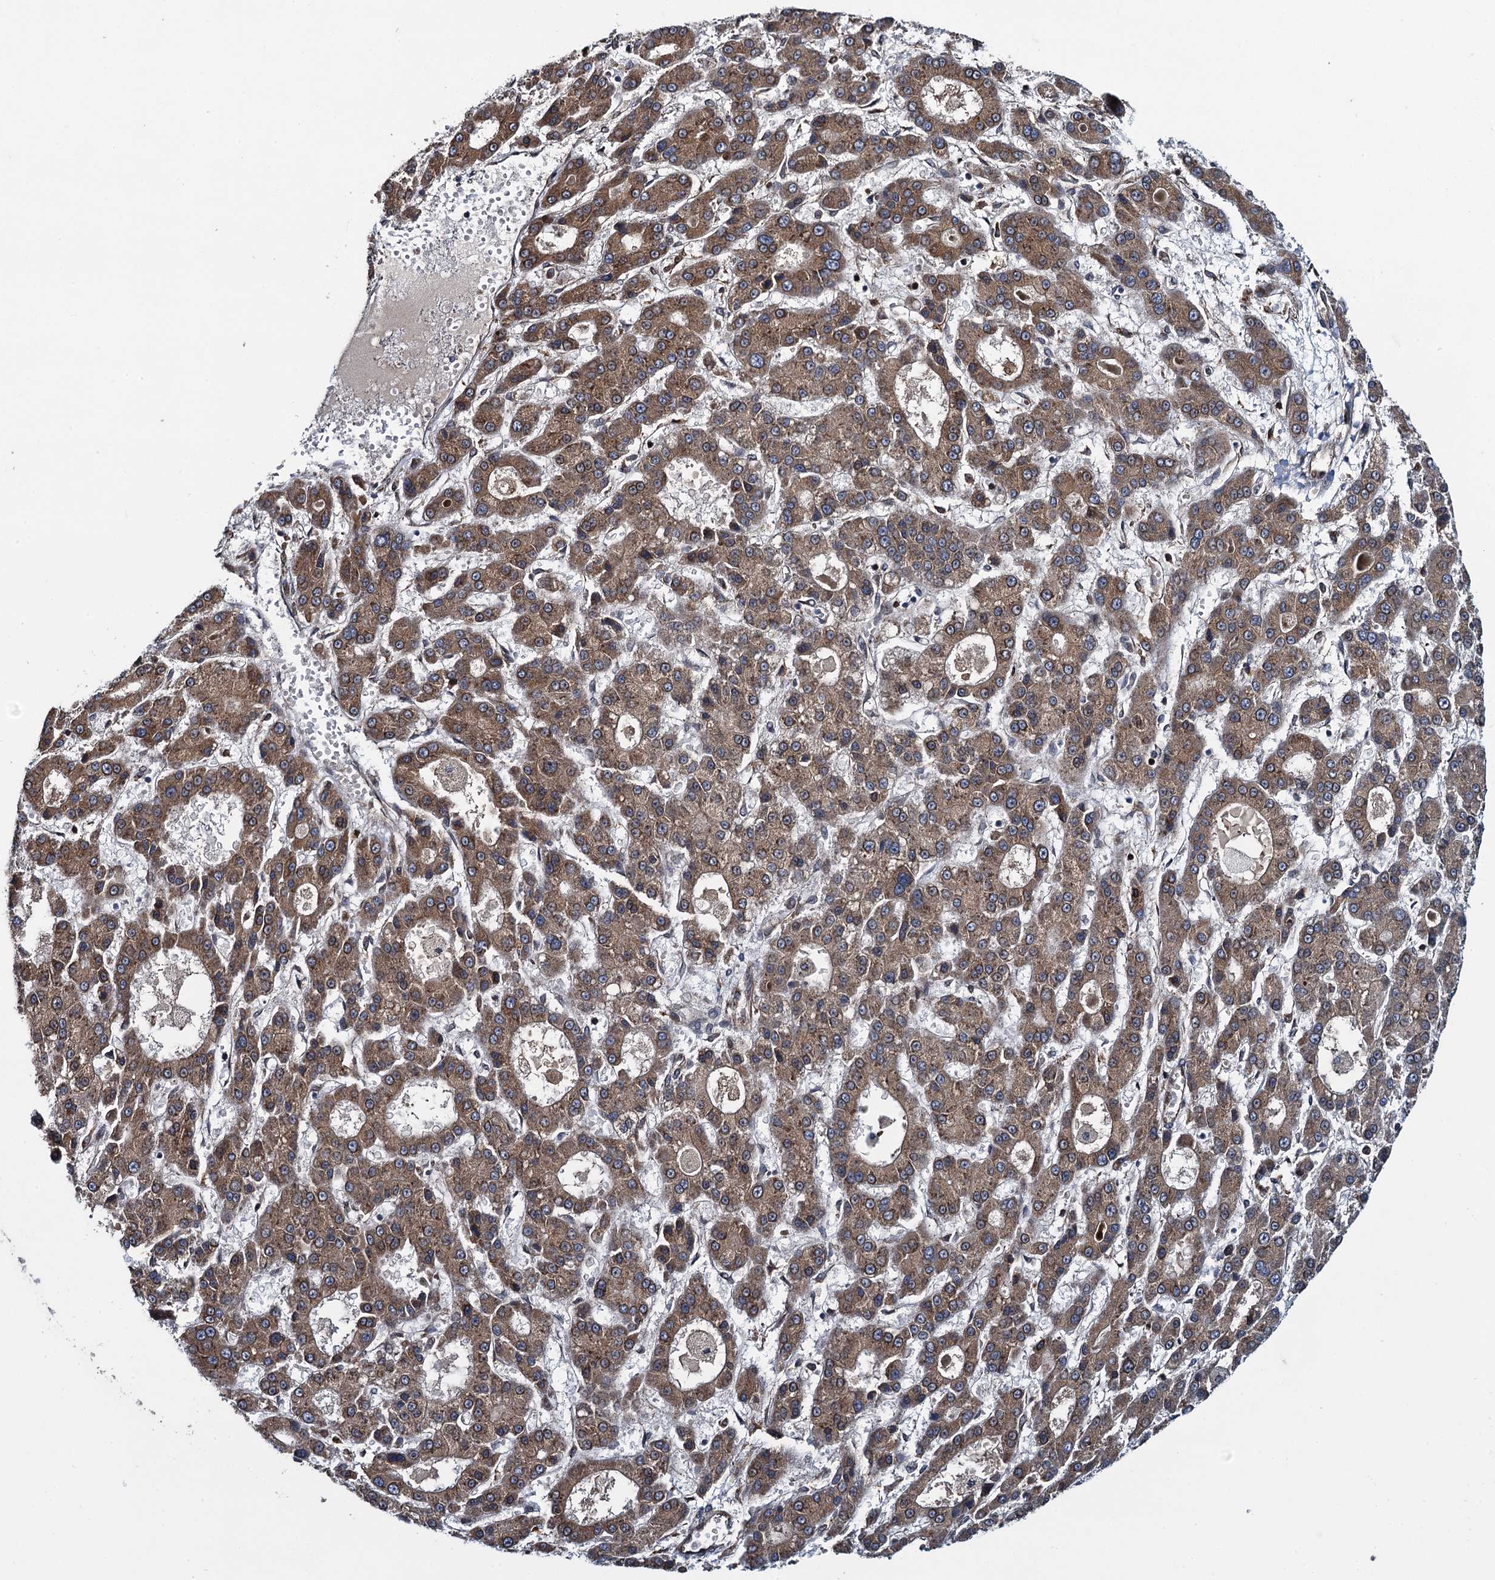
{"staining": {"intensity": "moderate", "quantity": ">75%", "location": "cytoplasmic/membranous"}, "tissue": "liver cancer", "cell_type": "Tumor cells", "image_type": "cancer", "snomed": [{"axis": "morphology", "description": "Carcinoma, Hepatocellular, NOS"}, {"axis": "topography", "description": "Liver"}], "caption": "IHC (DAB) staining of liver cancer (hepatocellular carcinoma) displays moderate cytoplasmic/membranous protein expression in approximately >75% of tumor cells. The staining was performed using DAB to visualize the protein expression in brown, while the nuclei were stained in blue with hematoxylin (Magnification: 20x).", "gene": "EVX2", "patient": {"sex": "male", "age": 70}}